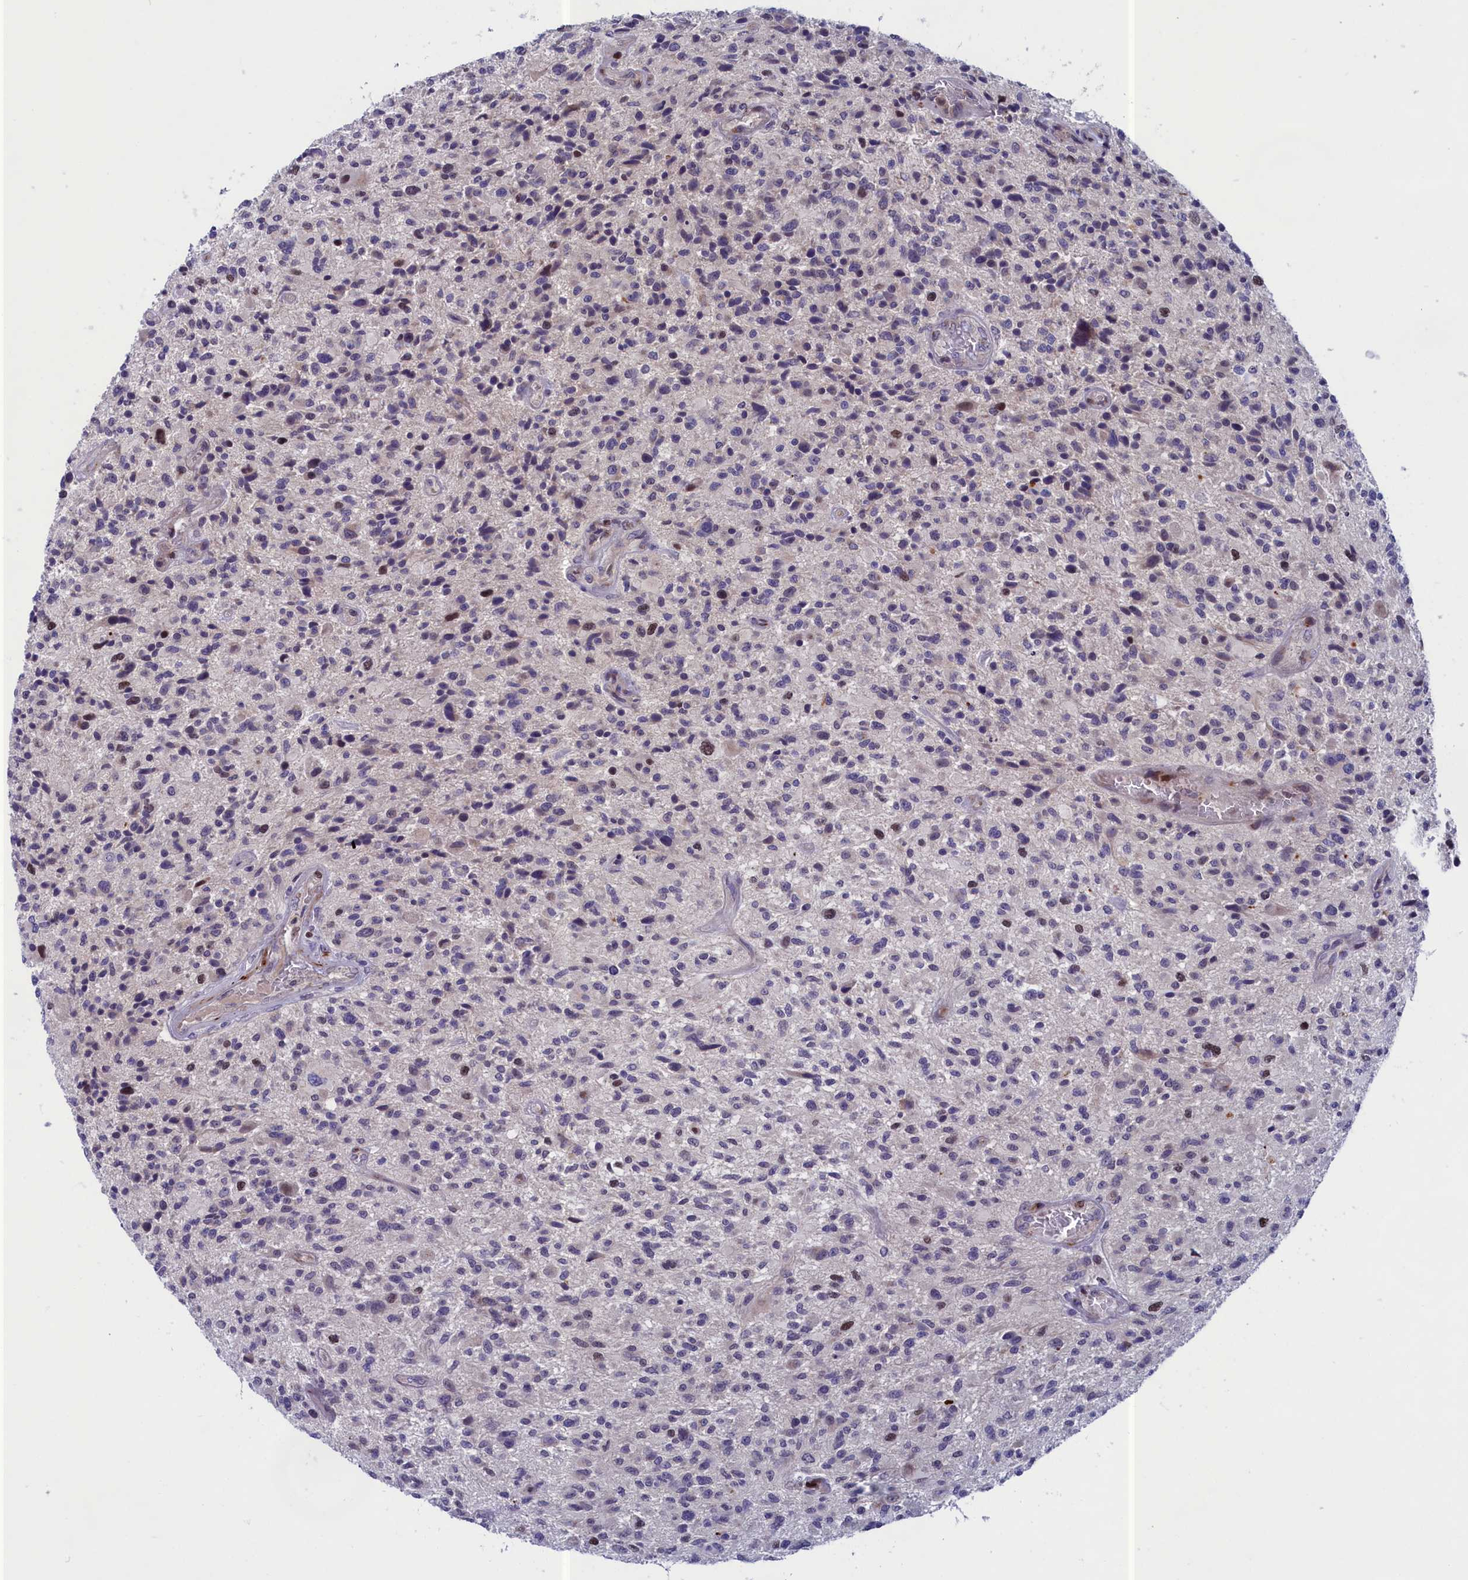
{"staining": {"intensity": "weak", "quantity": "<25%", "location": "cytoplasmic/membranous"}, "tissue": "glioma", "cell_type": "Tumor cells", "image_type": "cancer", "snomed": [{"axis": "morphology", "description": "Glioma, malignant, High grade"}, {"axis": "topography", "description": "Brain"}], "caption": "Immunohistochemical staining of glioma displays no significant expression in tumor cells.", "gene": "LIG1", "patient": {"sex": "male", "age": 47}}